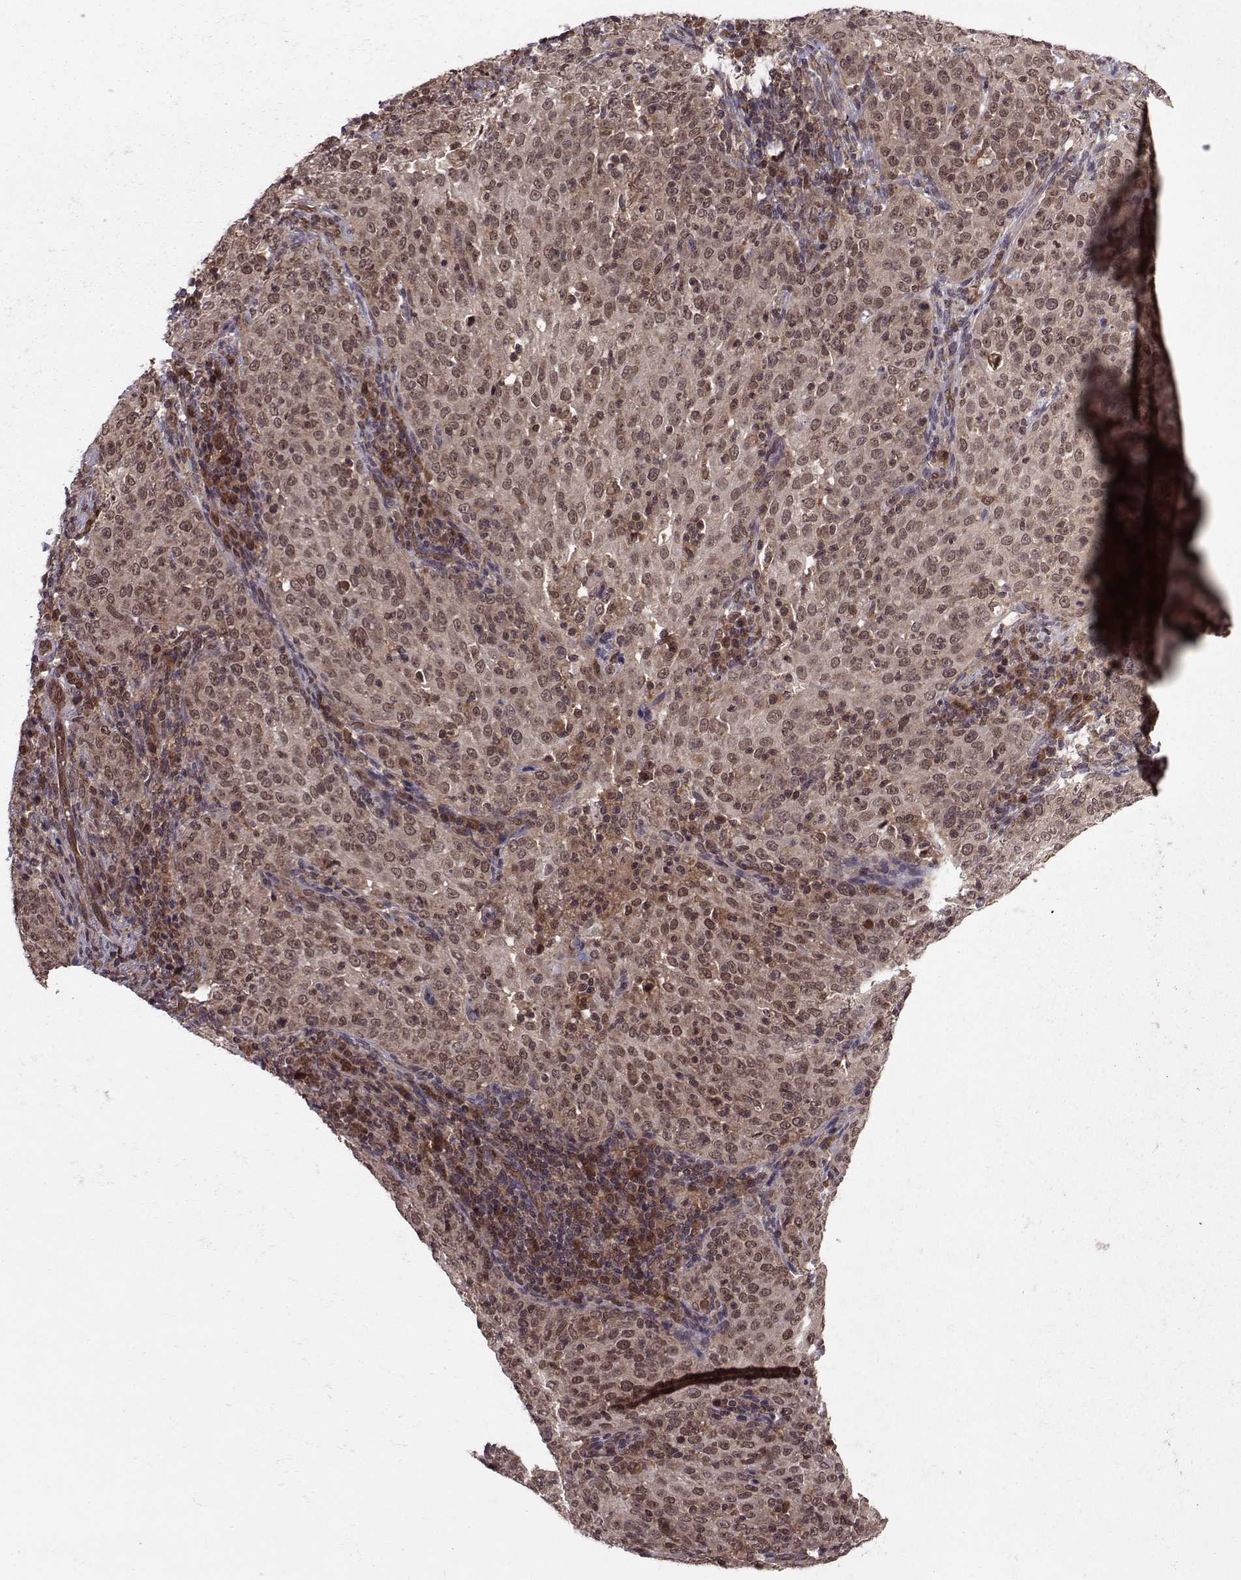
{"staining": {"intensity": "weak", "quantity": ">75%", "location": "cytoplasmic/membranous,nuclear"}, "tissue": "cervical cancer", "cell_type": "Tumor cells", "image_type": "cancer", "snomed": [{"axis": "morphology", "description": "Squamous cell carcinoma, NOS"}, {"axis": "topography", "description": "Cervix"}], "caption": "The immunohistochemical stain labels weak cytoplasmic/membranous and nuclear staining in tumor cells of cervical cancer (squamous cell carcinoma) tissue.", "gene": "PPP2R2A", "patient": {"sex": "female", "age": 51}}